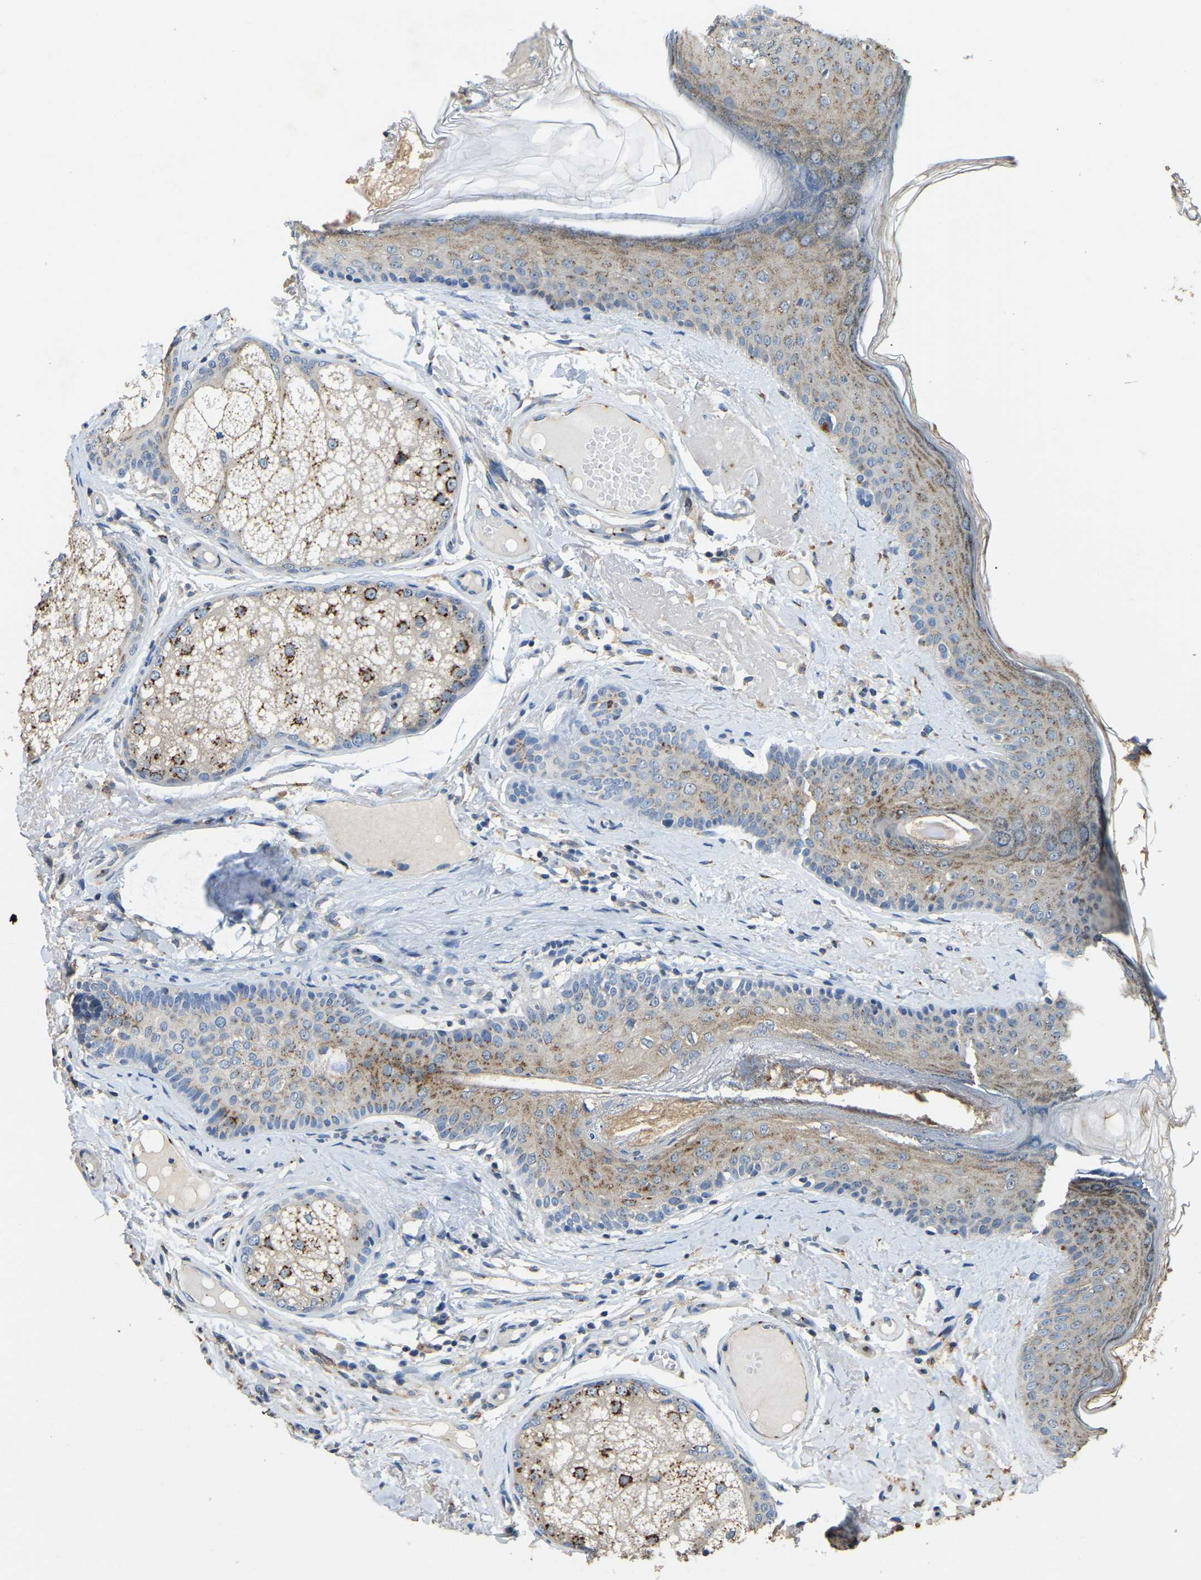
{"staining": {"intensity": "moderate", "quantity": "25%-75%", "location": "cytoplasmic/membranous"}, "tissue": "oral mucosa", "cell_type": "Squamous epithelial cells", "image_type": "normal", "snomed": [{"axis": "morphology", "description": "Normal tissue, NOS"}, {"axis": "topography", "description": "Skin"}, {"axis": "topography", "description": "Oral tissue"}], "caption": "Immunohistochemistry (IHC) image of normal oral mucosa: human oral mucosa stained using immunohistochemistry displays medium levels of moderate protein expression localized specifically in the cytoplasmic/membranous of squamous epithelial cells, appearing as a cytoplasmic/membranous brown color.", "gene": "FAM174A", "patient": {"sex": "male", "age": 84}}